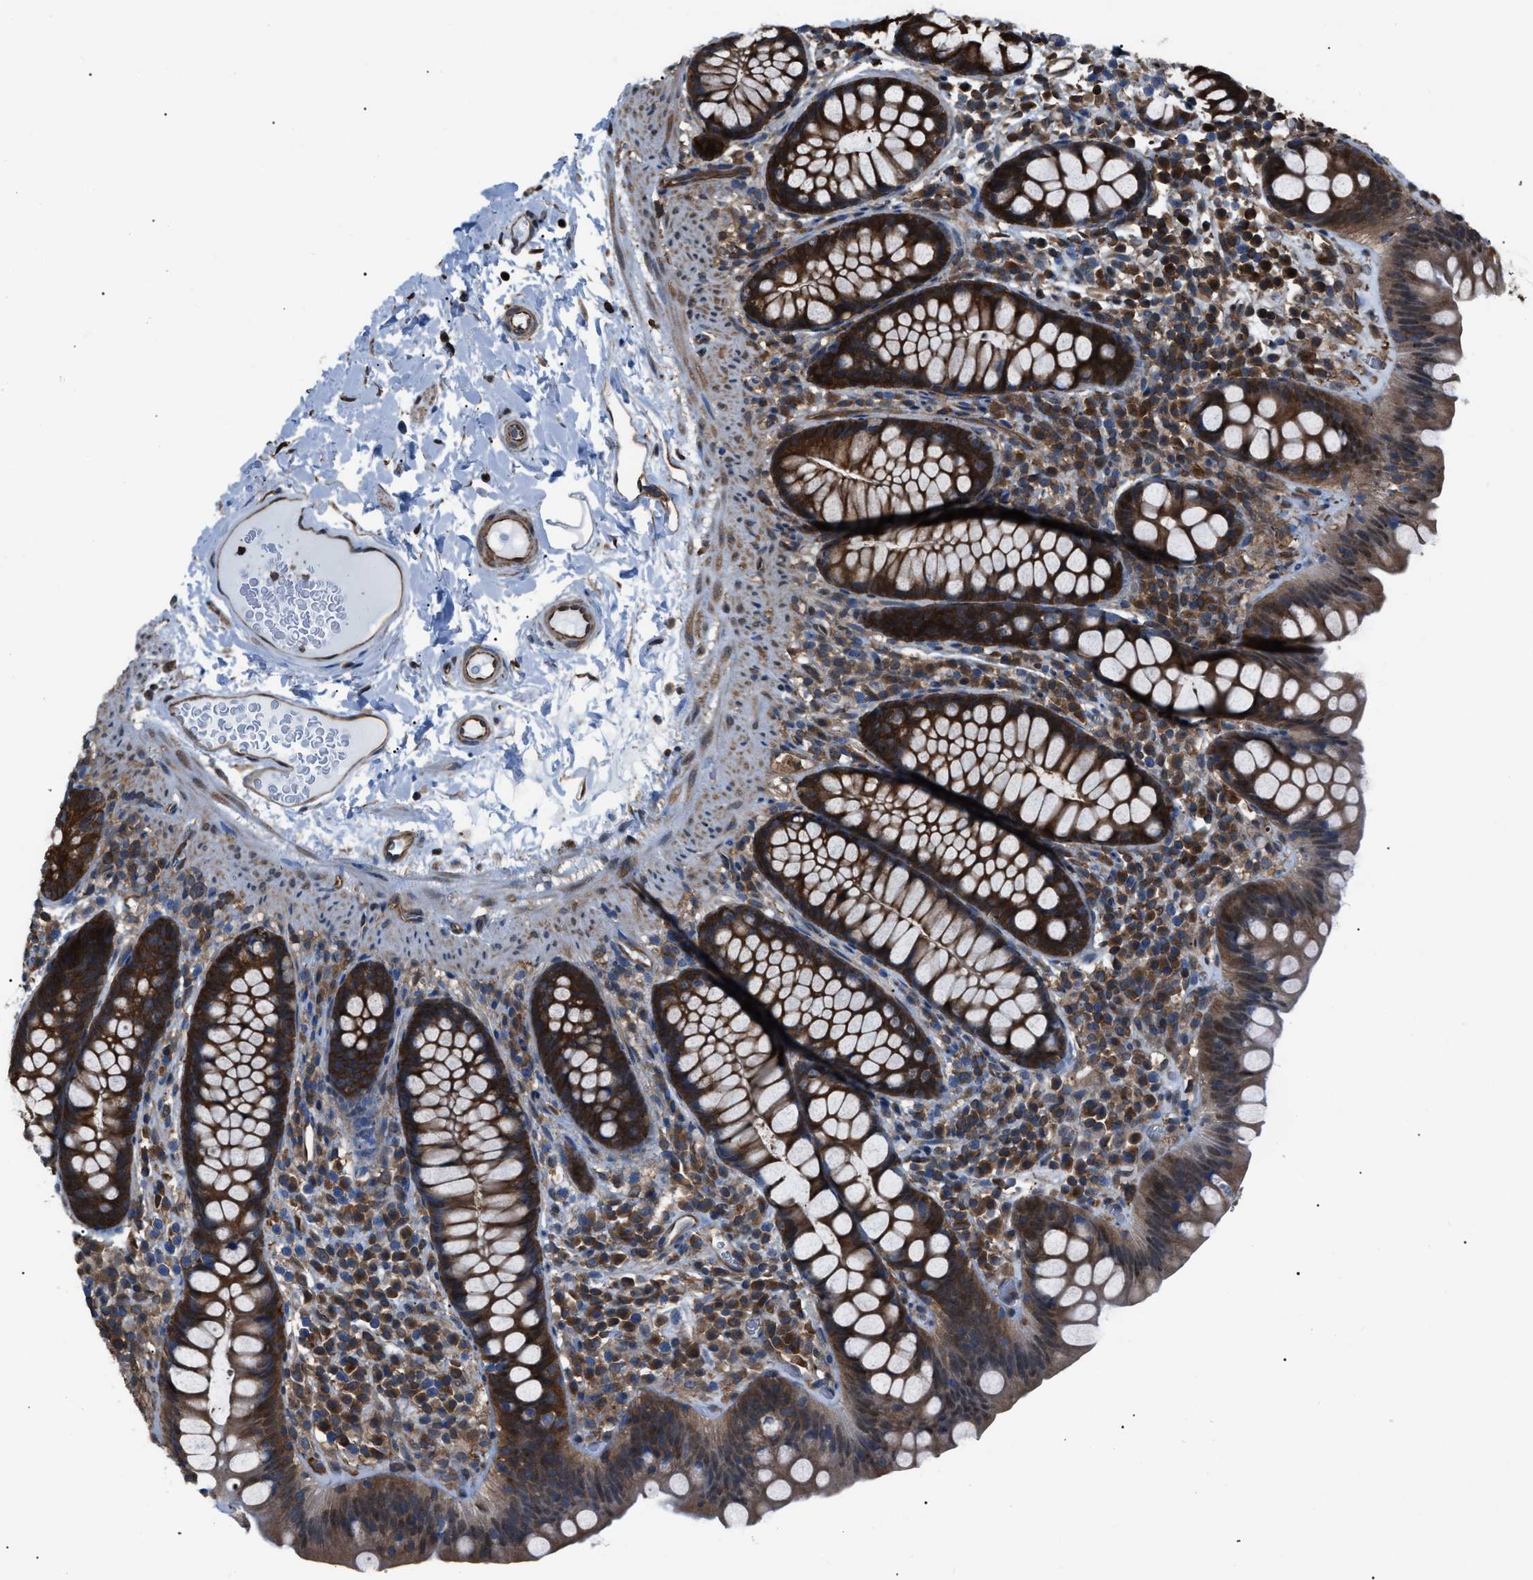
{"staining": {"intensity": "moderate", "quantity": ">75%", "location": "cytoplasmic/membranous"}, "tissue": "colon", "cell_type": "Endothelial cells", "image_type": "normal", "snomed": [{"axis": "morphology", "description": "Normal tissue, NOS"}, {"axis": "topography", "description": "Colon"}], "caption": "Immunohistochemistry of benign colon shows medium levels of moderate cytoplasmic/membranous staining in approximately >75% of endothelial cells.", "gene": "PDCD5", "patient": {"sex": "female", "age": 80}}